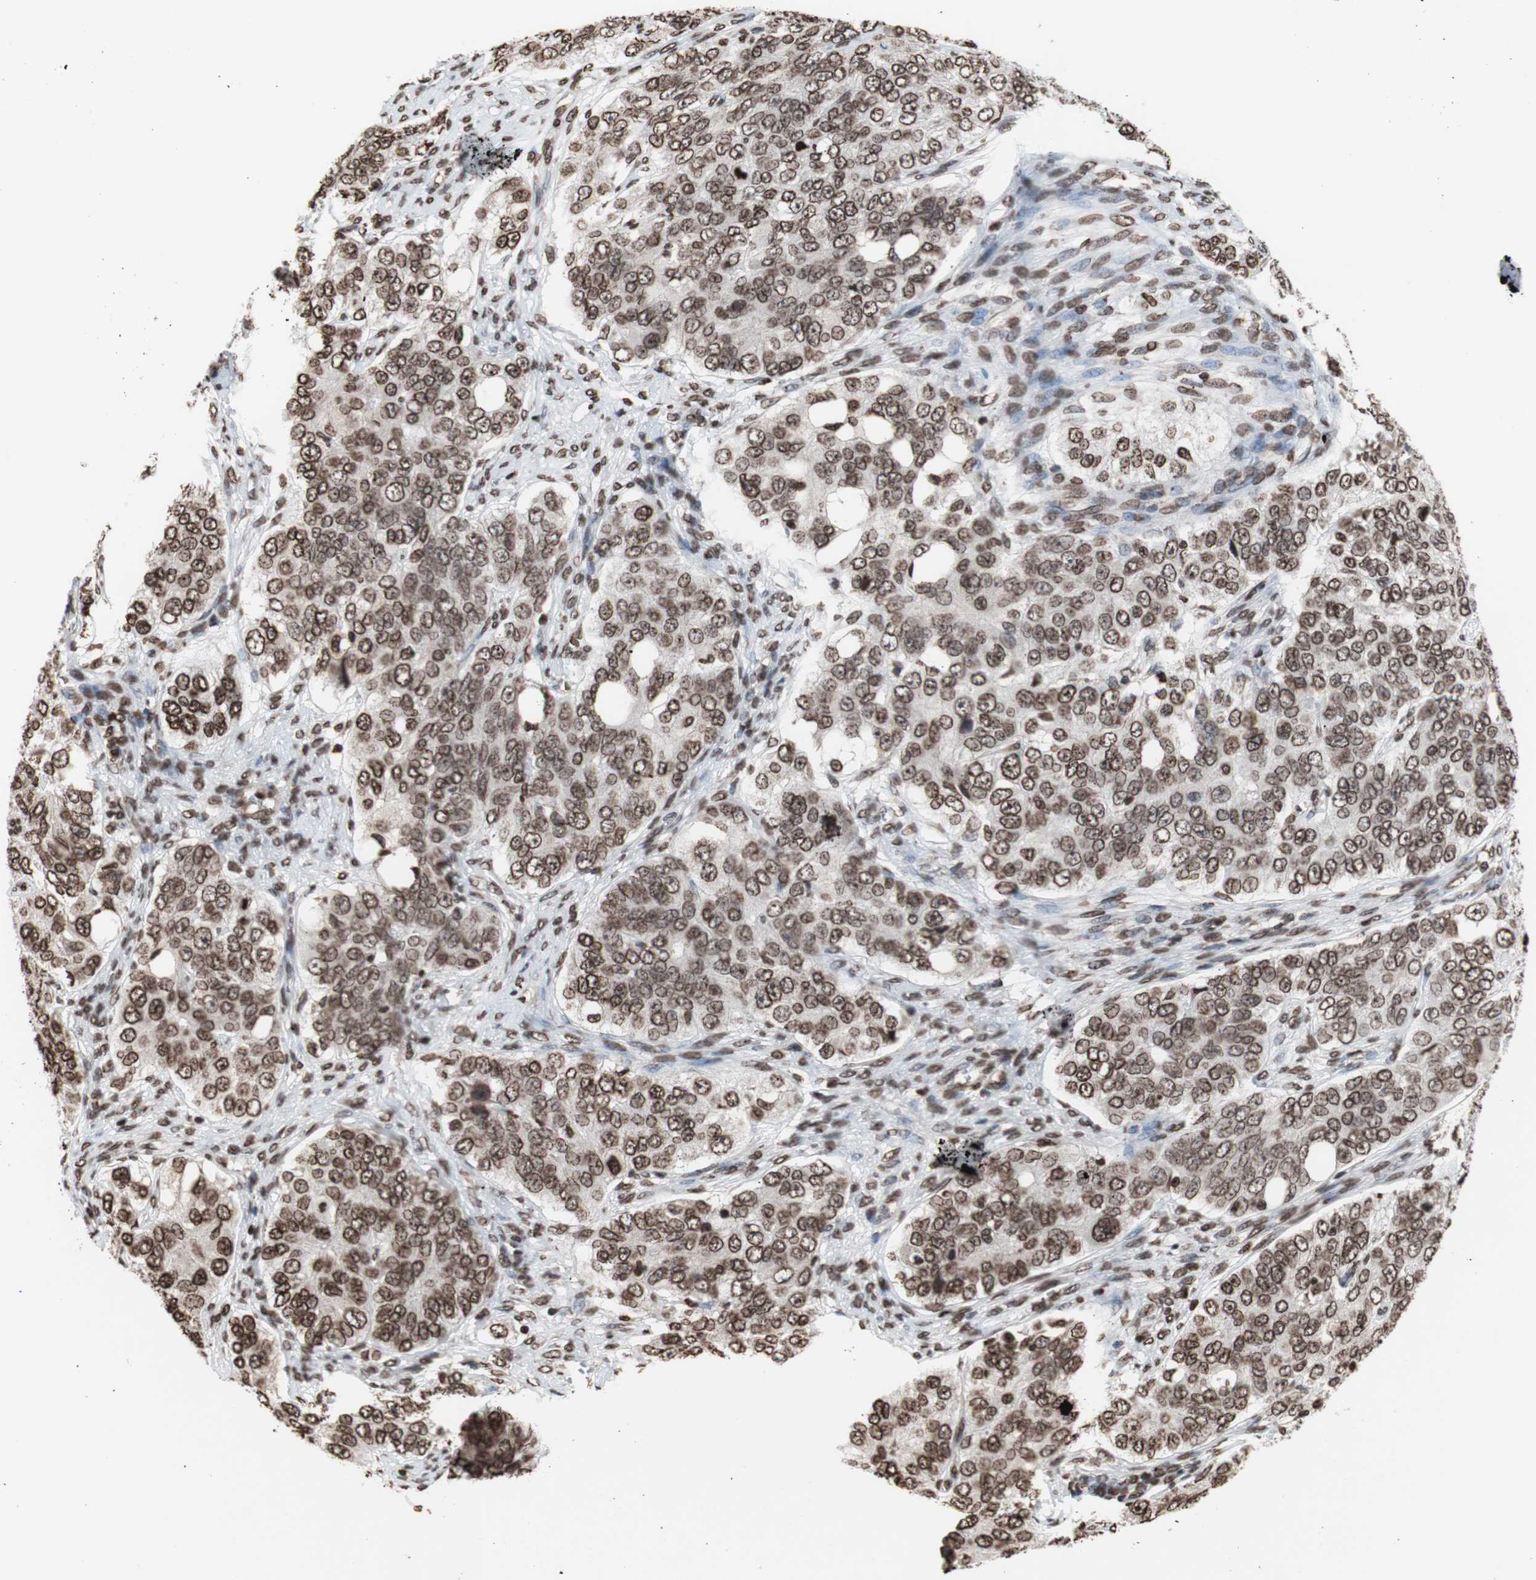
{"staining": {"intensity": "moderate", "quantity": ">75%", "location": "nuclear"}, "tissue": "ovarian cancer", "cell_type": "Tumor cells", "image_type": "cancer", "snomed": [{"axis": "morphology", "description": "Carcinoma, endometroid"}, {"axis": "topography", "description": "Ovary"}], "caption": "This is an image of immunohistochemistry (IHC) staining of ovarian cancer, which shows moderate staining in the nuclear of tumor cells.", "gene": "SNAI2", "patient": {"sex": "female", "age": 51}}